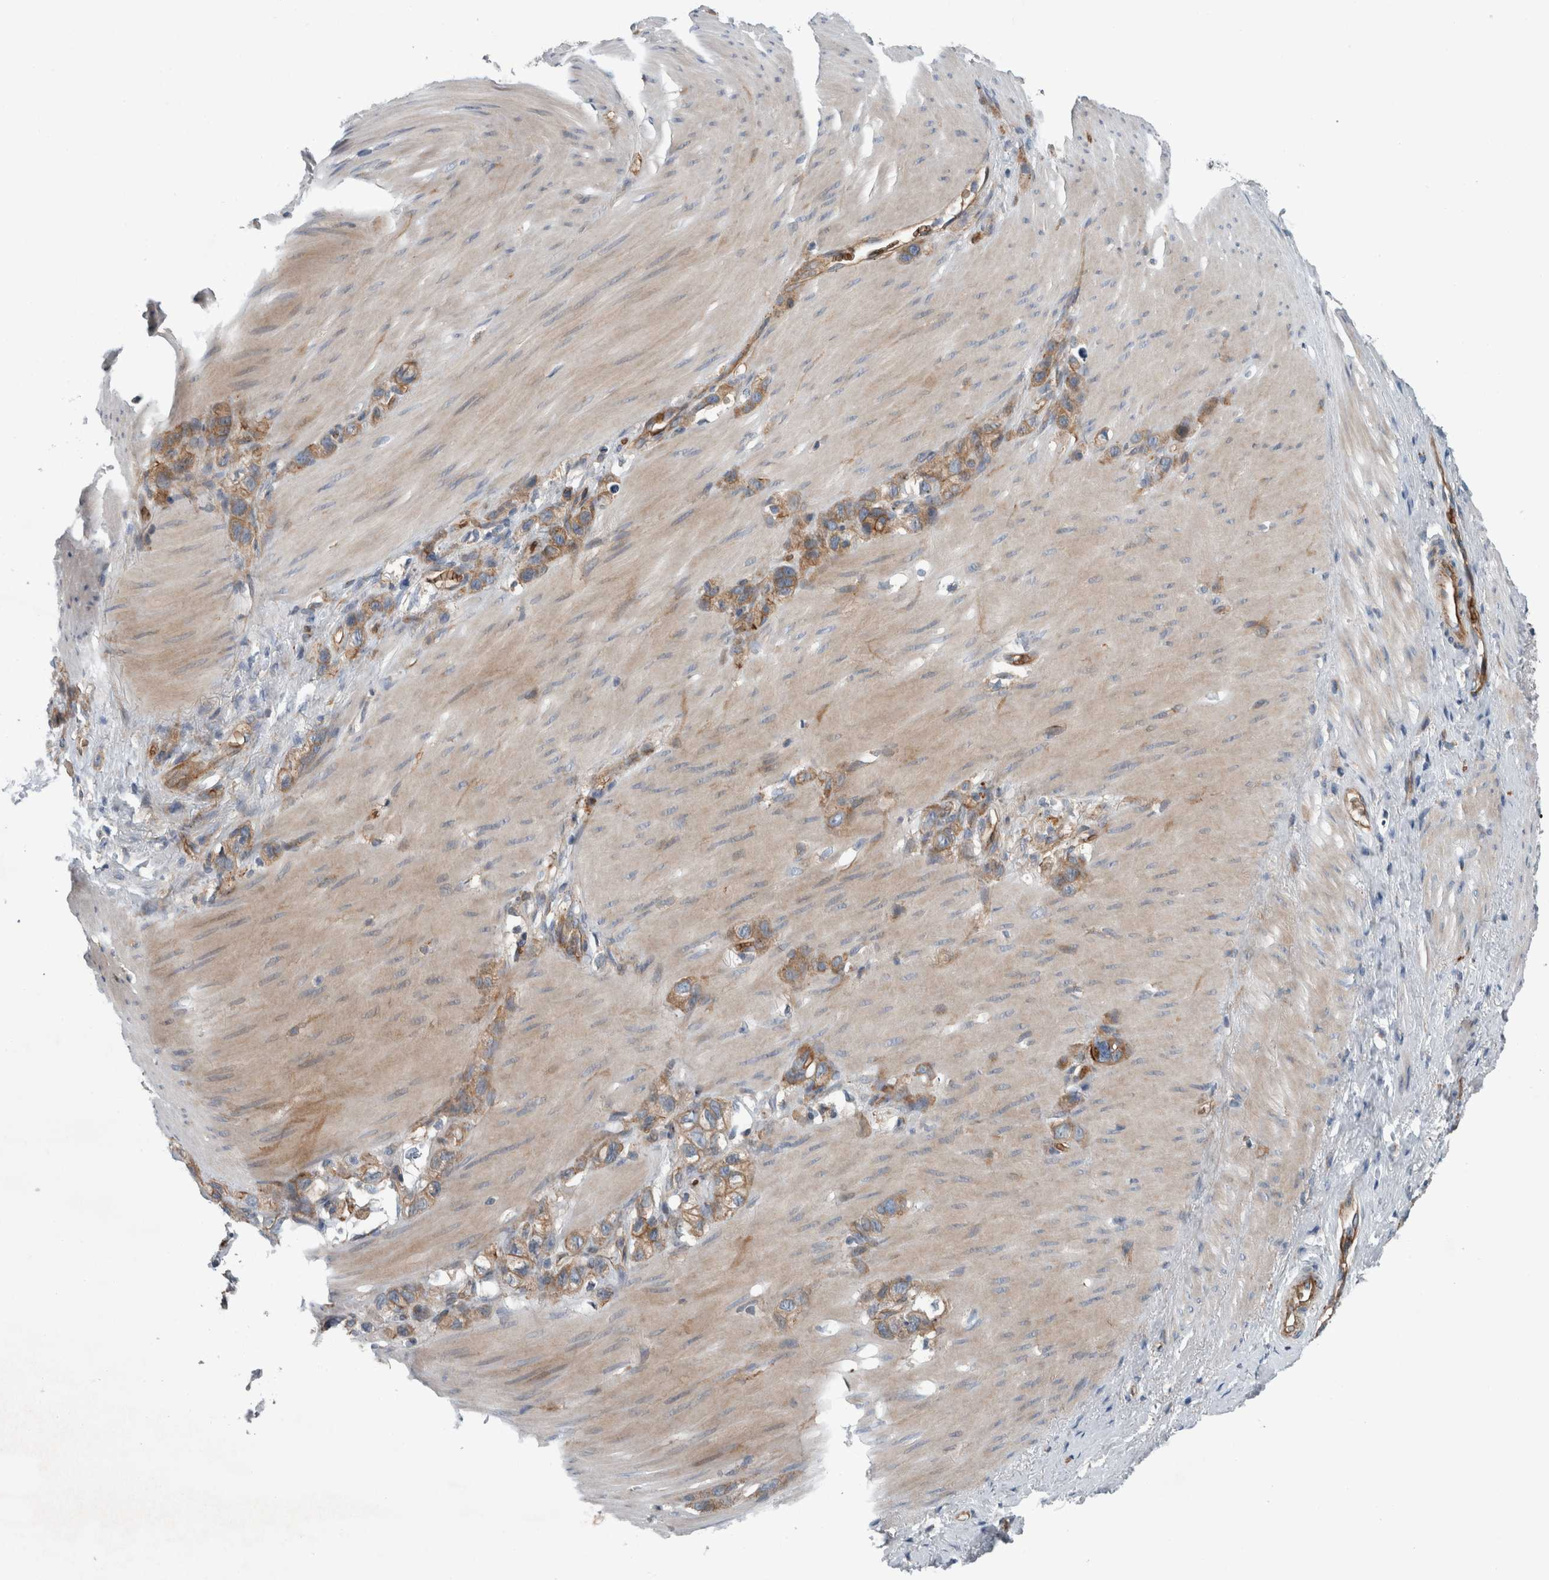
{"staining": {"intensity": "moderate", "quantity": "25%-75%", "location": "cytoplasmic/membranous"}, "tissue": "stomach cancer", "cell_type": "Tumor cells", "image_type": "cancer", "snomed": [{"axis": "morphology", "description": "Normal tissue, NOS"}, {"axis": "morphology", "description": "Adenocarcinoma, NOS"}, {"axis": "morphology", "description": "Adenocarcinoma, High grade"}, {"axis": "topography", "description": "Stomach, upper"}, {"axis": "topography", "description": "Stomach"}], "caption": "Moderate cytoplasmic/membranous protein expression is appreciated in approximately 25%-75% of tumor cells in stomach adenocarcinoma.", "gene": "GLT8D2", "patient": {"sex": "female", "age": 65}}